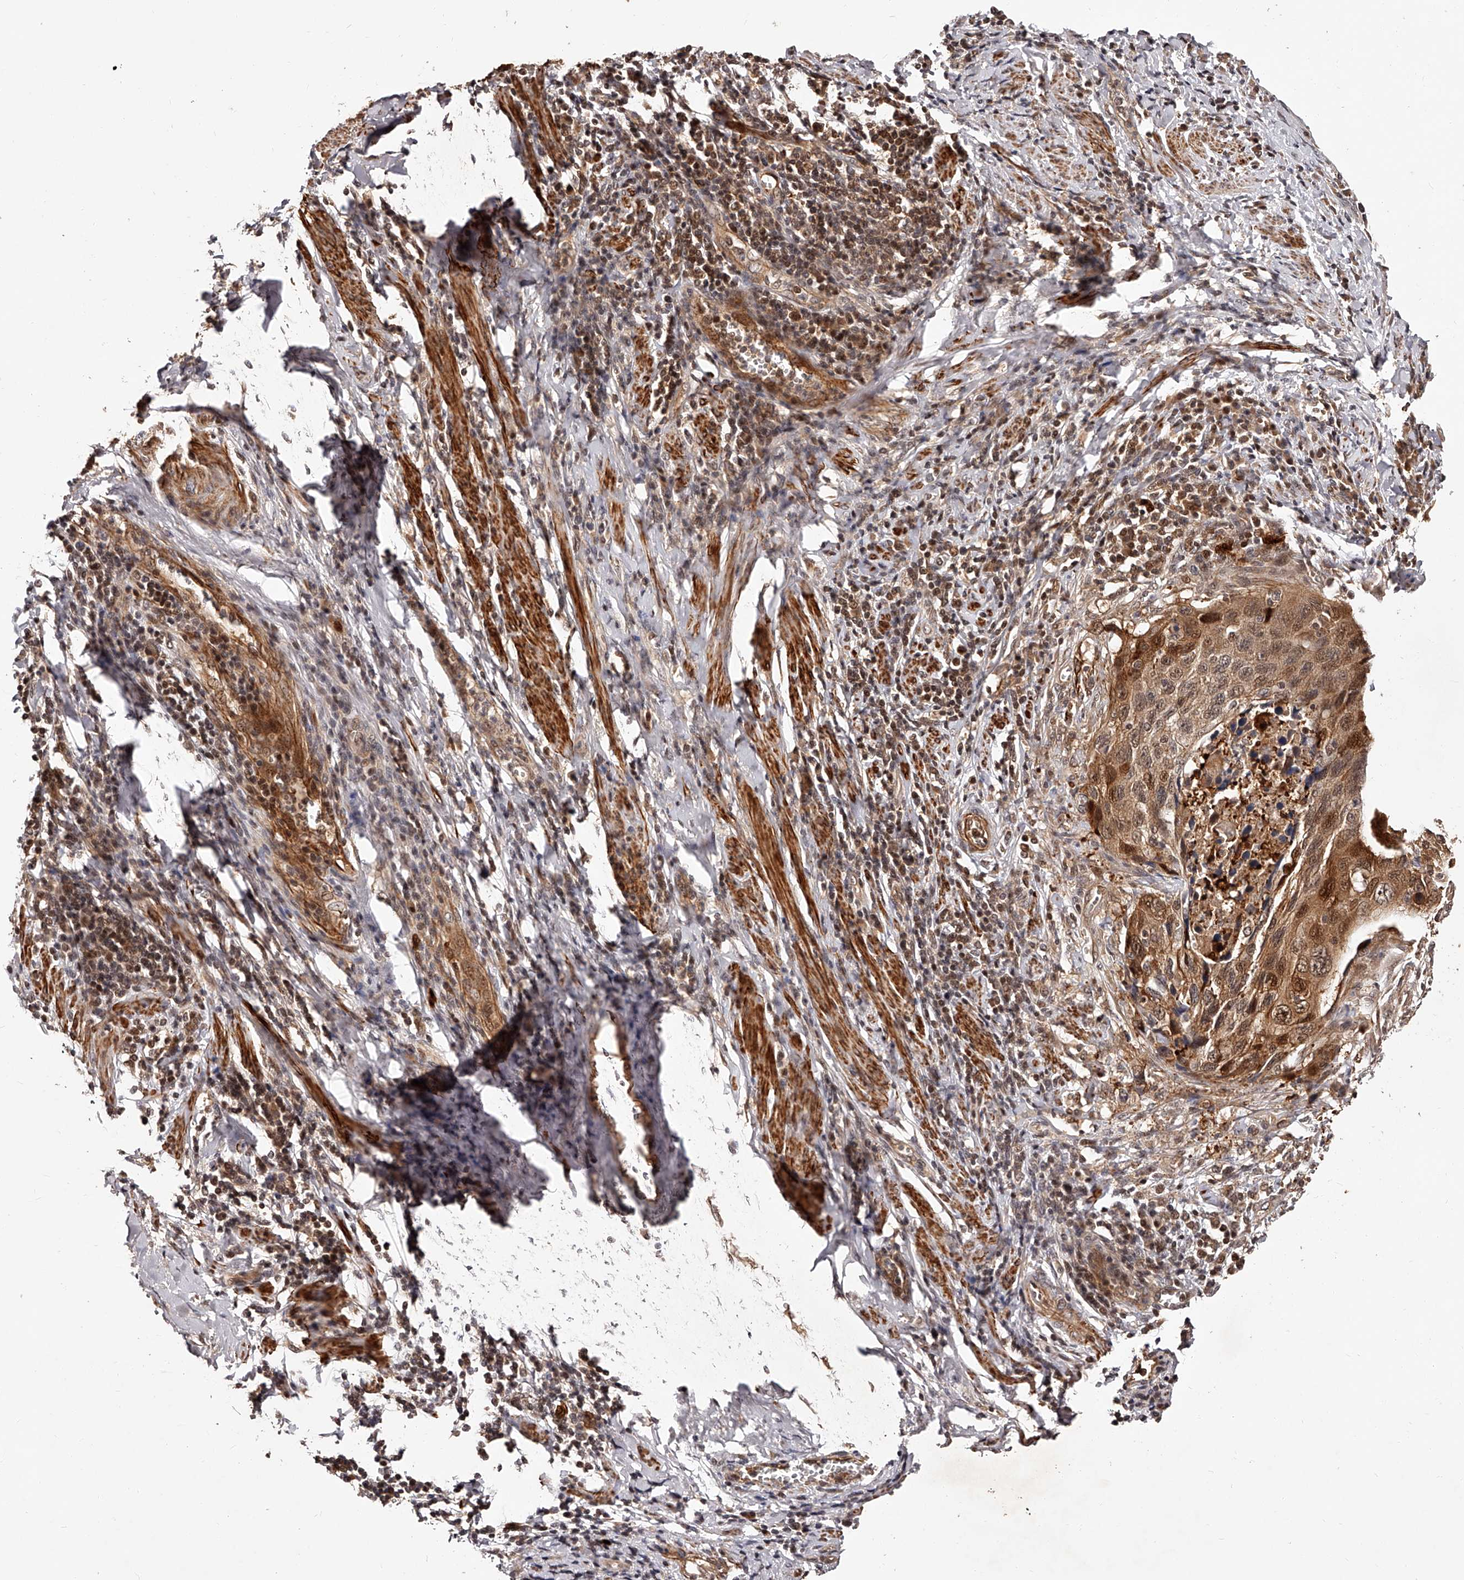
{"staining": {"intensity": "moderate", "quantity": ">75%", "location": "cytoplasmic/membranous,nuclear"}, "tissue": "cervical cancer", "cell_type": "Tumor cells", "image_type": "cancer", "snomed": [{"axis": "morphology", "description": "Squamous cell carcinoma, NOS"}, {"axis": "topography", "description": "Cervix"}], "caption": "Cervical cancer (squamous cell carcinoma) was stained to show a protein in brown. There is medium levels of moderate cytoplasmic/membranous and nuclear expression in about >75% of tumor cells. (Stains: DAB in brown, nuclei in blue, Microscopy: brightfield microscopy at high magnification).", "gene": "CUL7", "patient": {"sex": "female", "age": 53}}